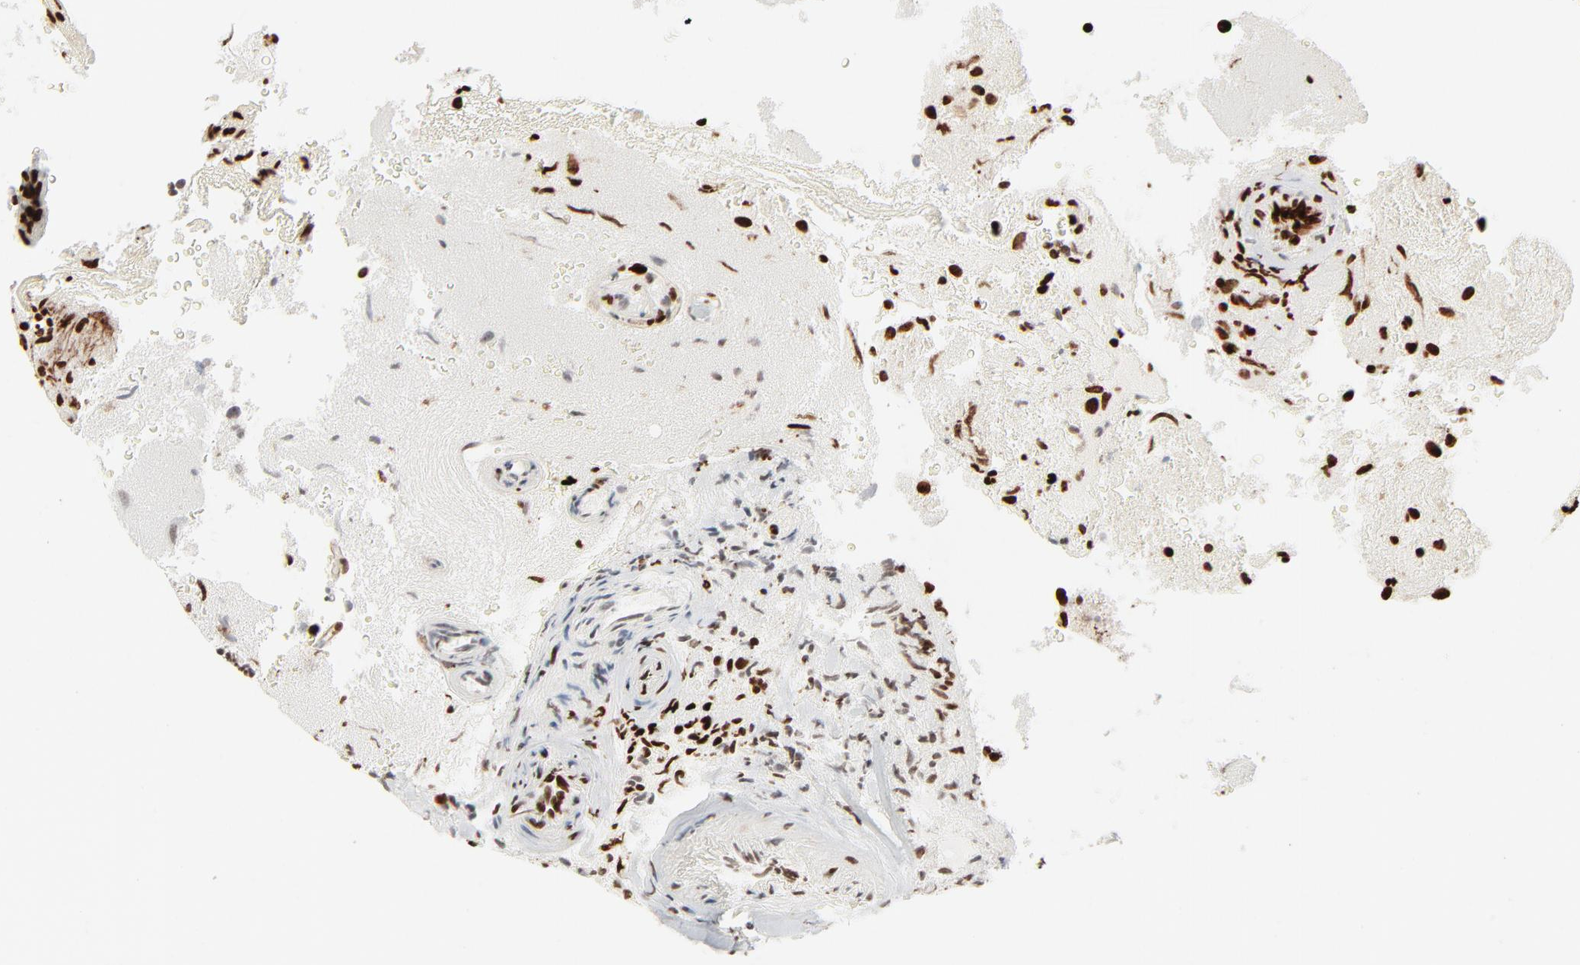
{"staining": {"intensity": "strong", "quantity": ">75%", "location": "nuclear"}, "tissue": "glioma", "cell_type": "Tumor cells", "image_type": "cancer", "snomed": [{"axis": "morphology", "description": "Normal tissue, NOS"}, {"axis": "morphology", "description": "Glioma, malignant, High grade"}, {"axis": "topography", "description": "Cerebral cortex"}], "caption": "This histopathology image demonstrates IHC staining of malignant glioma (high-grade), with high strong nuclear expression in approximately >75% of tumor cells.", "gene": "HMGB2", "patient": {"sex": "male", "age": 75}}